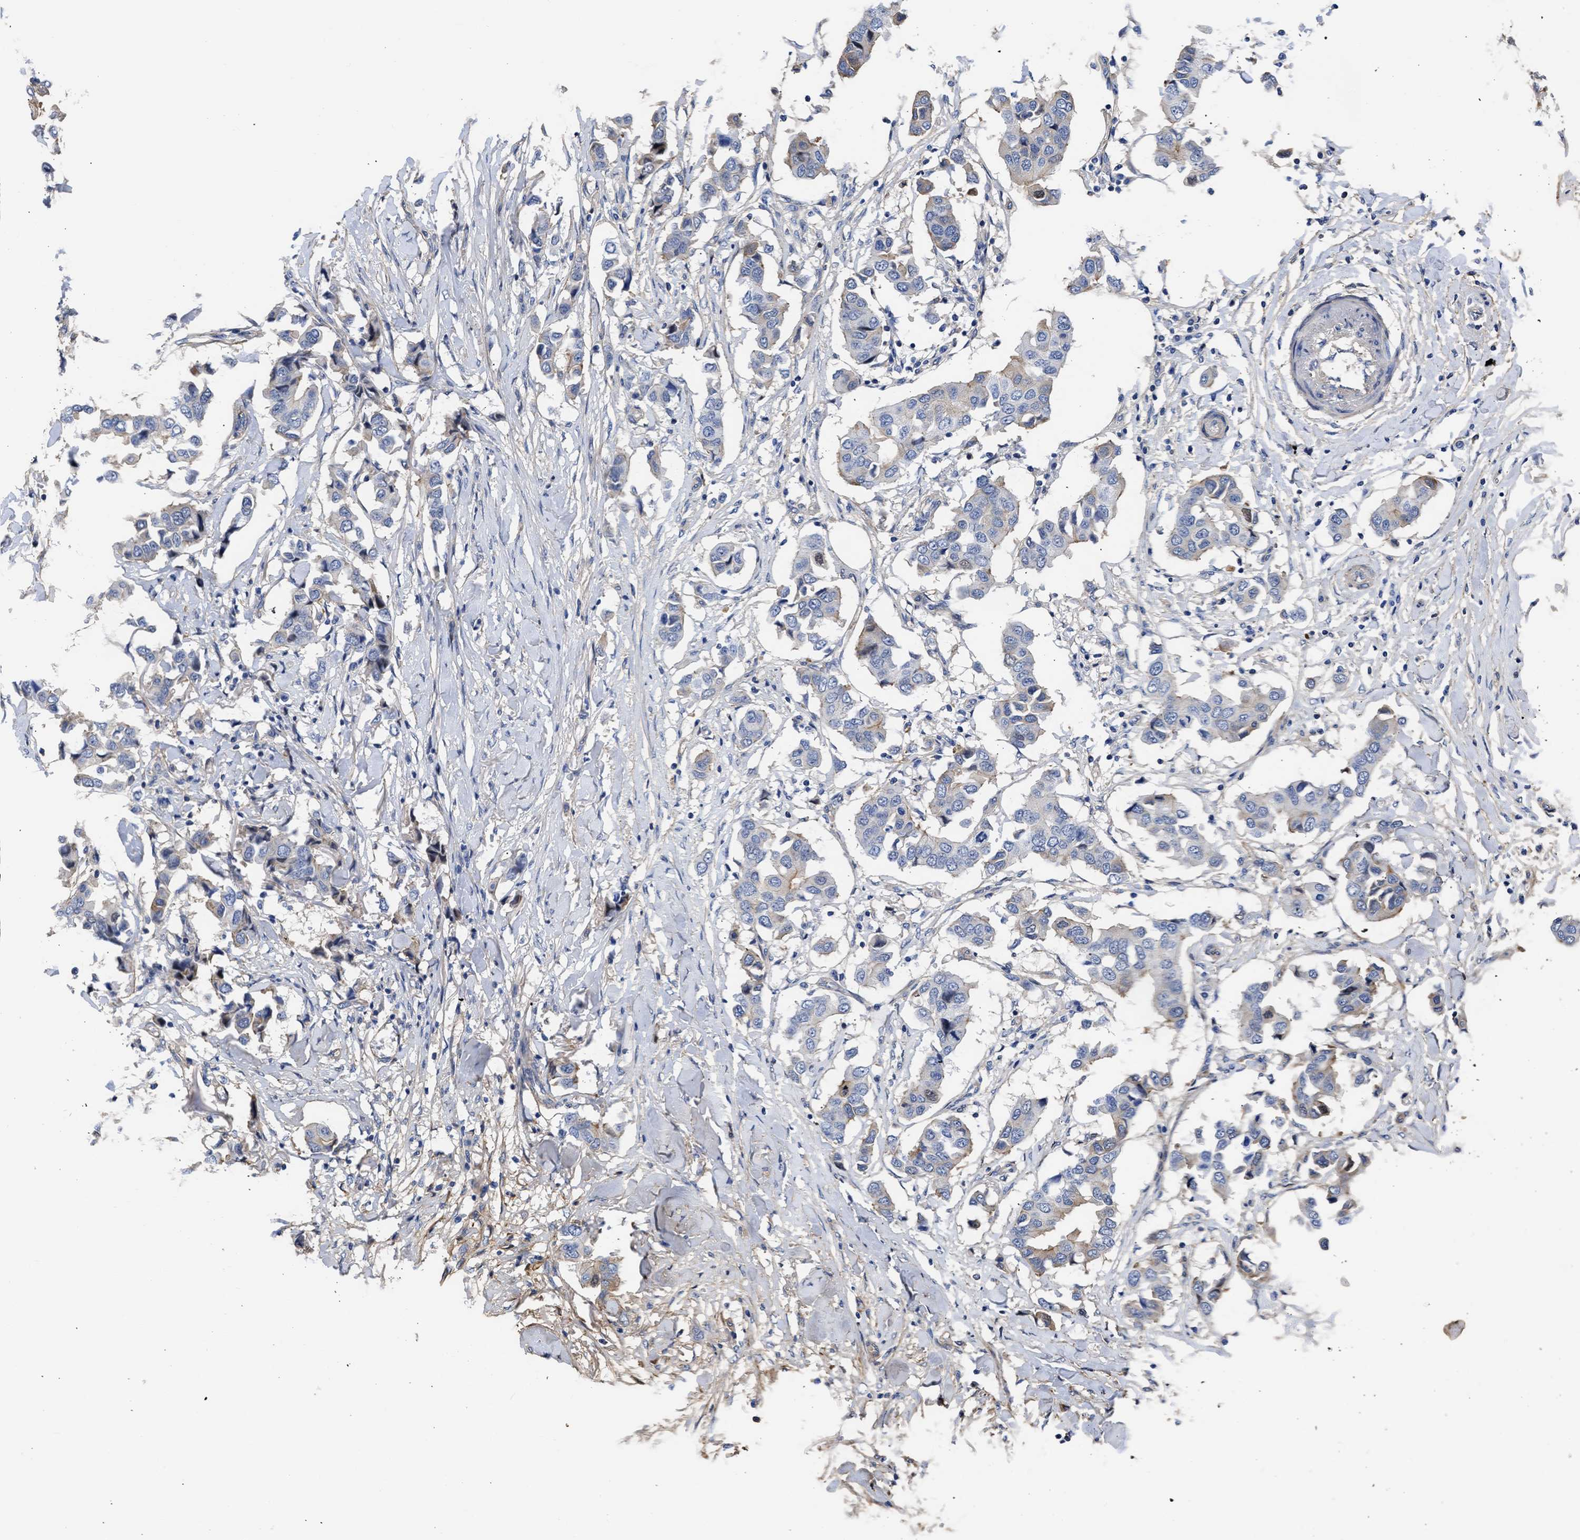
{"staining": {"intensity": "moderate", "quantity": "25%-75%", "location": "cytoplasmic/membranous"}, "tissue": "breast cancer", "cell_type": "Tumor cells", "image_type": "cancer", "snomed": [{"axis": "morphology", "description": "Duct carcinoma"}, {"axis": "topography", "description": "Breast"}], "caption": "Protein staining demonstrates moderate cytoplasmic/membranous positivity in approximately 25%-75% of tumor cells in breast cancer. Immunohistochemistry (ihc) stains the protein in brown and the nuclei are stained blue.", "gene": "MAS1L", "patient": {"sex": "female", "age": 80}}